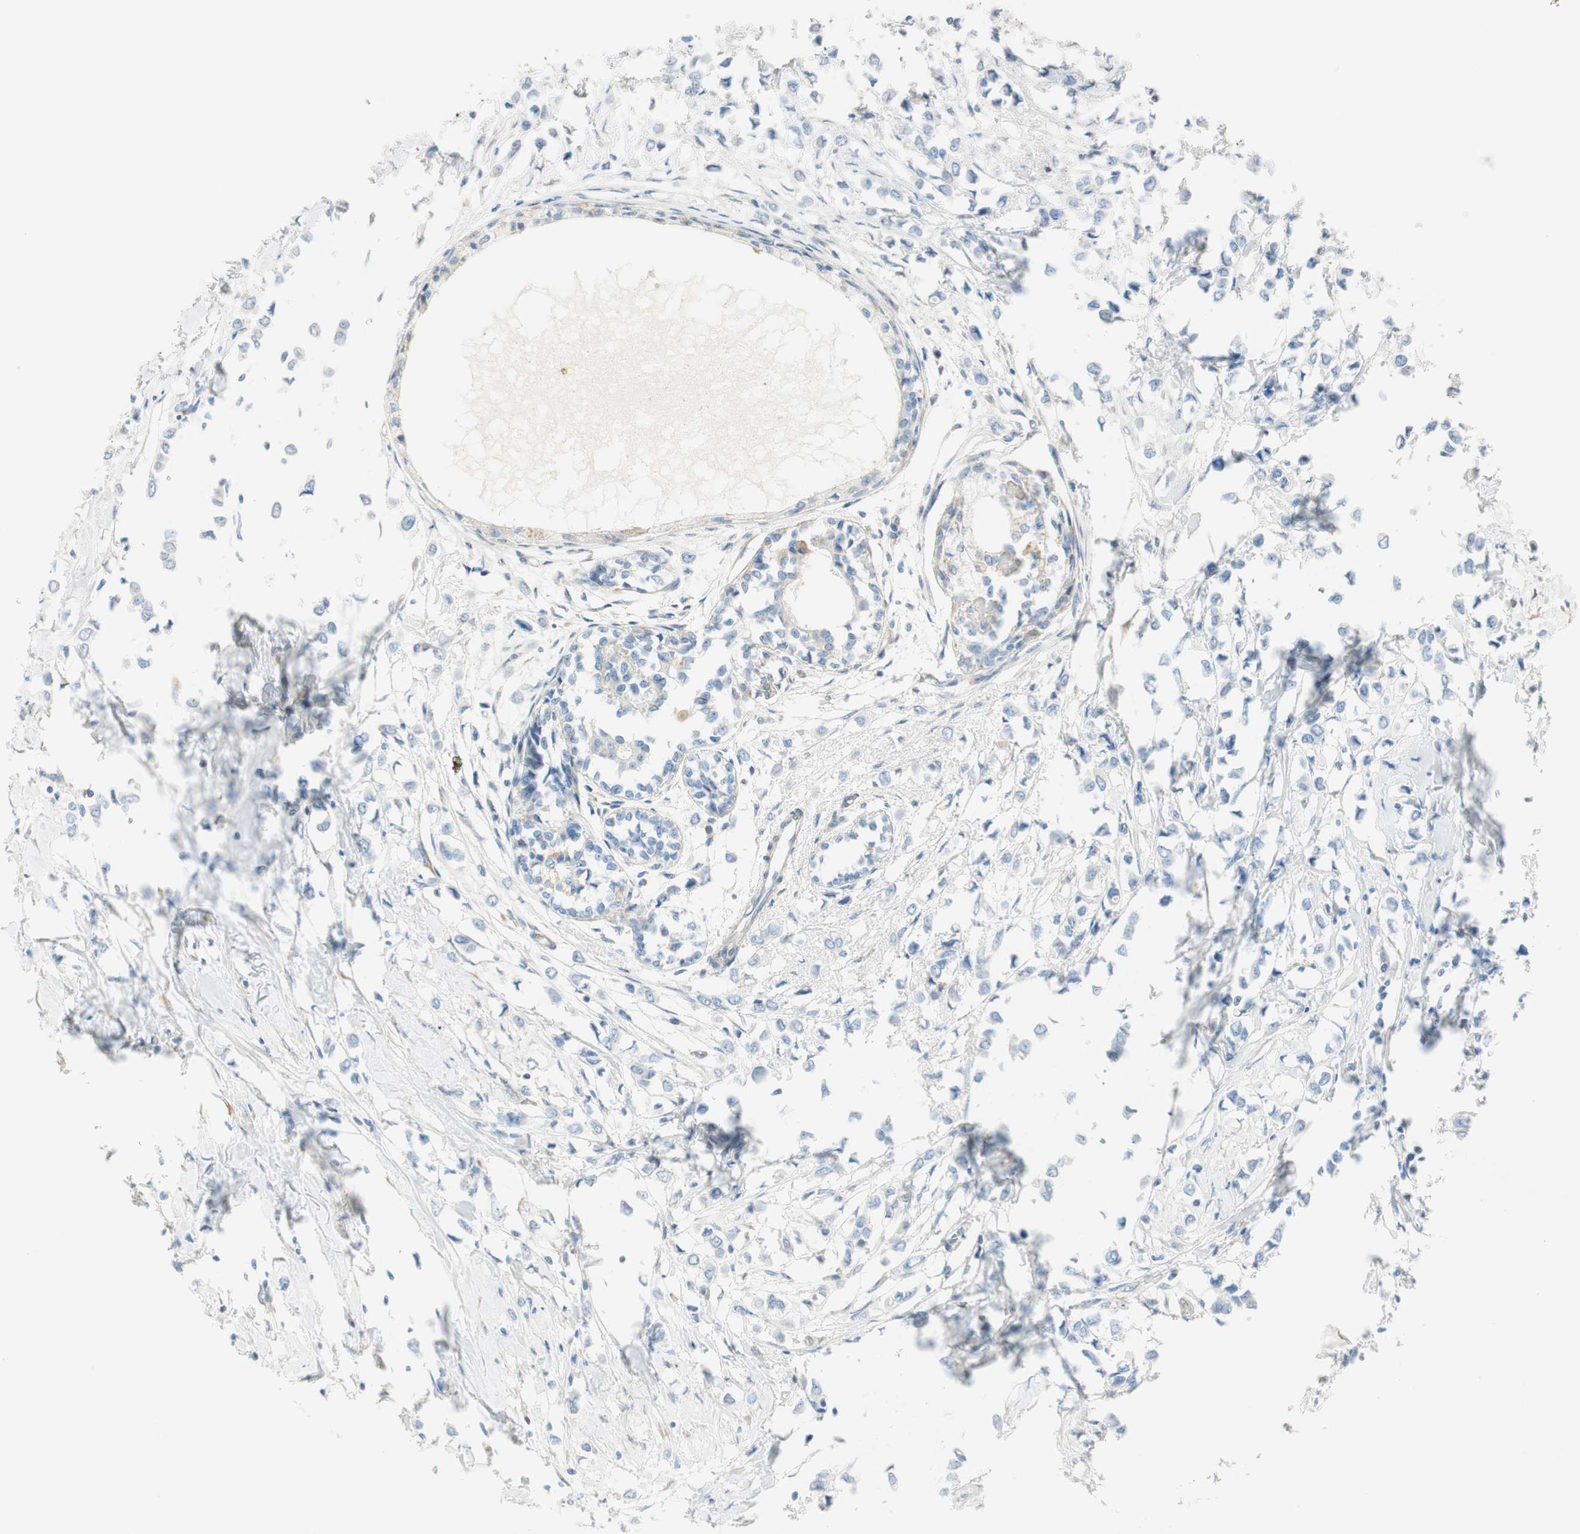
{"staining": {"intensity": "negative", "quantity": "none", "location": "none"}, "tissue": "breast cancer", "cell_type": "Tumor cells", "image_type": "cancer", "snomed": [{"axis": "morphology", "description": "Lobular carcinoma"}, {"axis": "topography", "description": "Breast"}], "caption": "High magnification brightfield microscopy of breast cancer stained with DAB (brown) and counterstained with hematoxylin (blue): tumor cells show no significant staining.", "gene": "CDK3", "patient": {"sex": "female", "age": 51}}